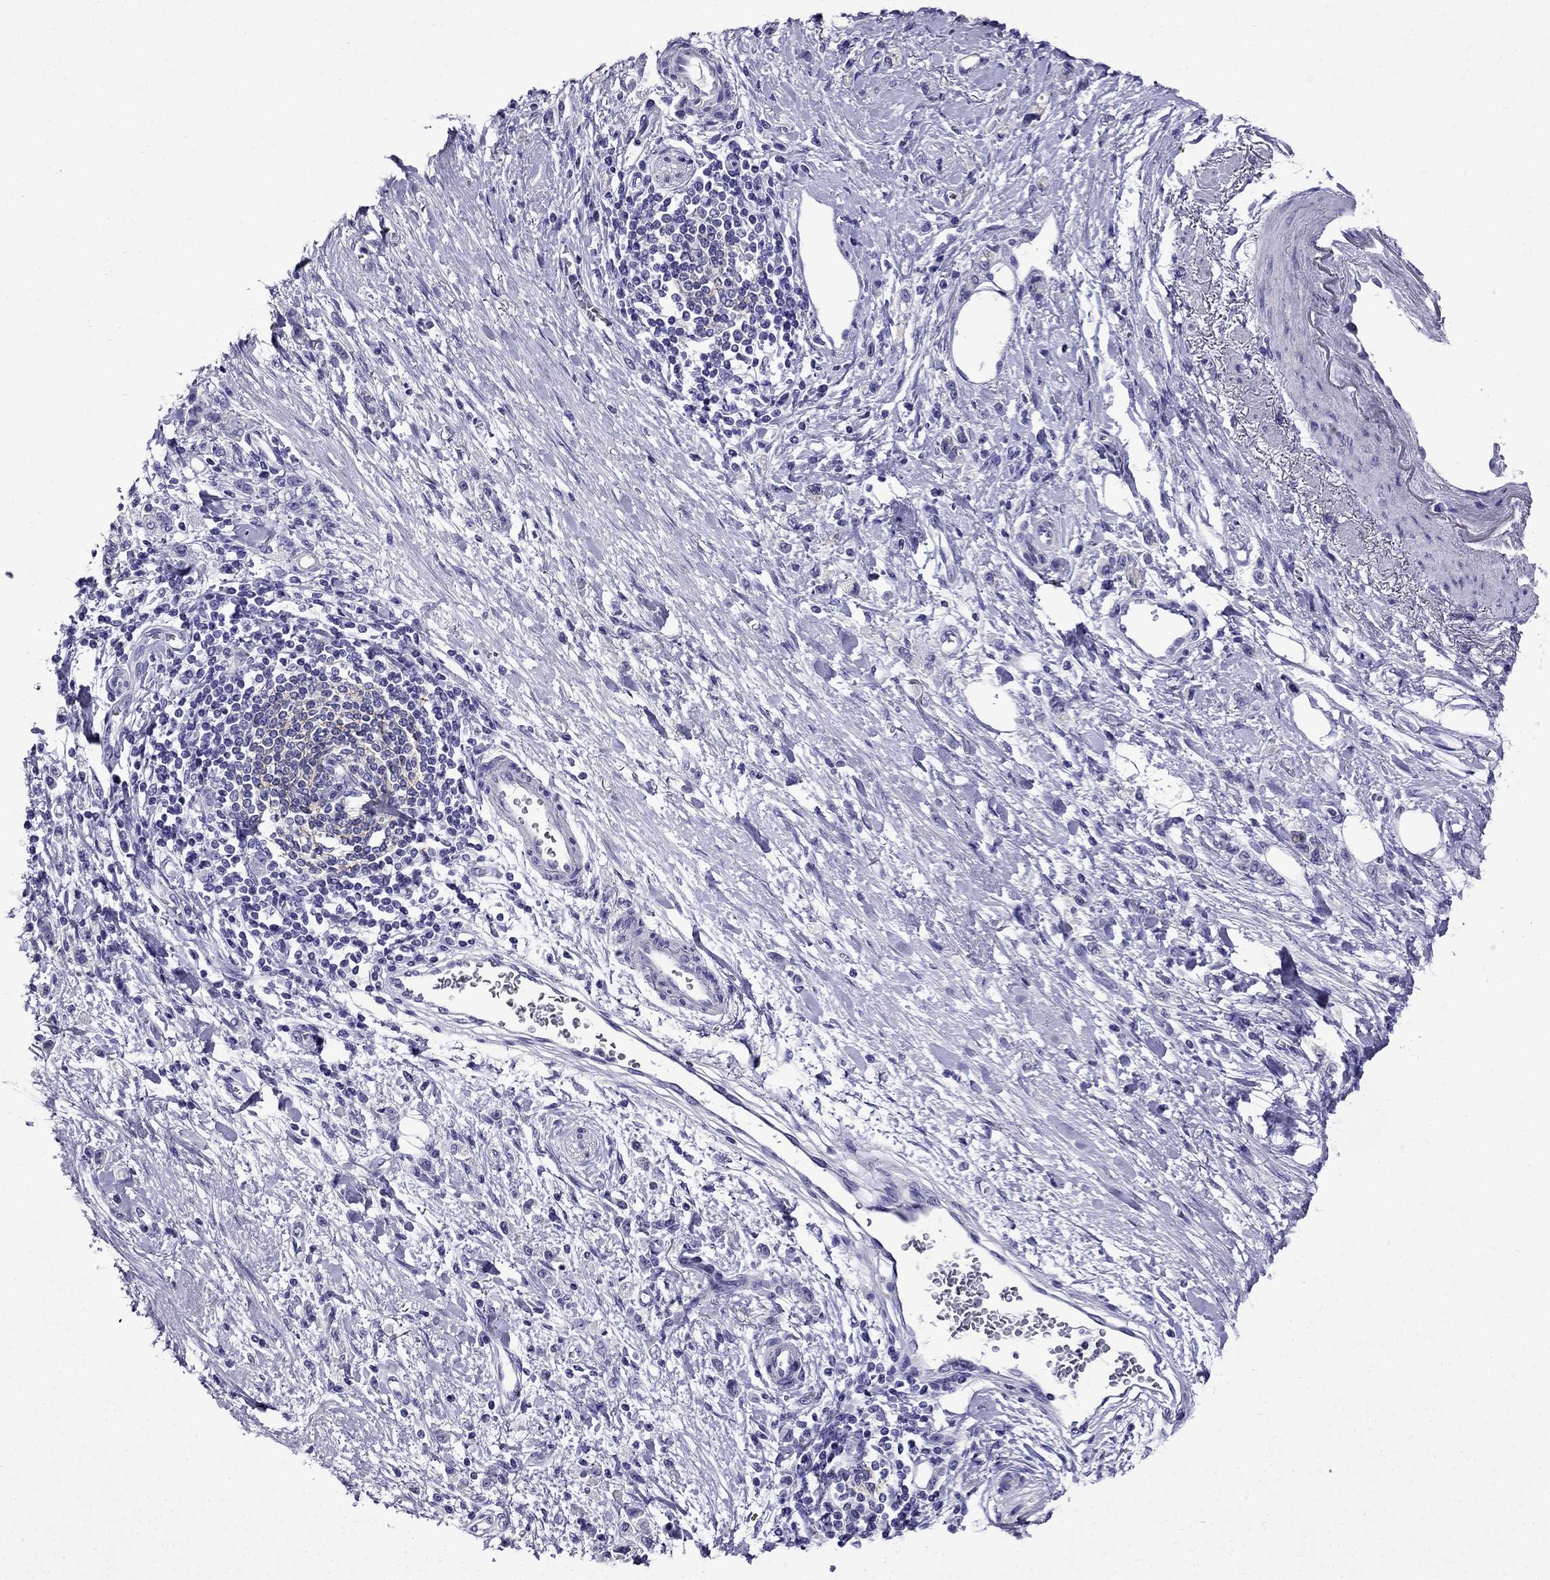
{"staining": {"intensity": "negative", "quantity": "none", "location": "none"}, "tissue": "stomach cancer", "cell_type": "Tumor cells", "image_type": "cancer", "snomed": [{"axis": "morphology", "description": "Adenocarcinoma, NOS"}, {"axis": "topography", "description": "Stomach"}], "caption": "Immunohistochemistry histopathology image of neoplastic tissue: human adenocarcinoma (stomach) stained with DAB (3,3'-diaminobenzidine) shows no significant protein staining in tumor cells.", "gene": "ERC2", "patient": {"sex": "male", "age": 77}}